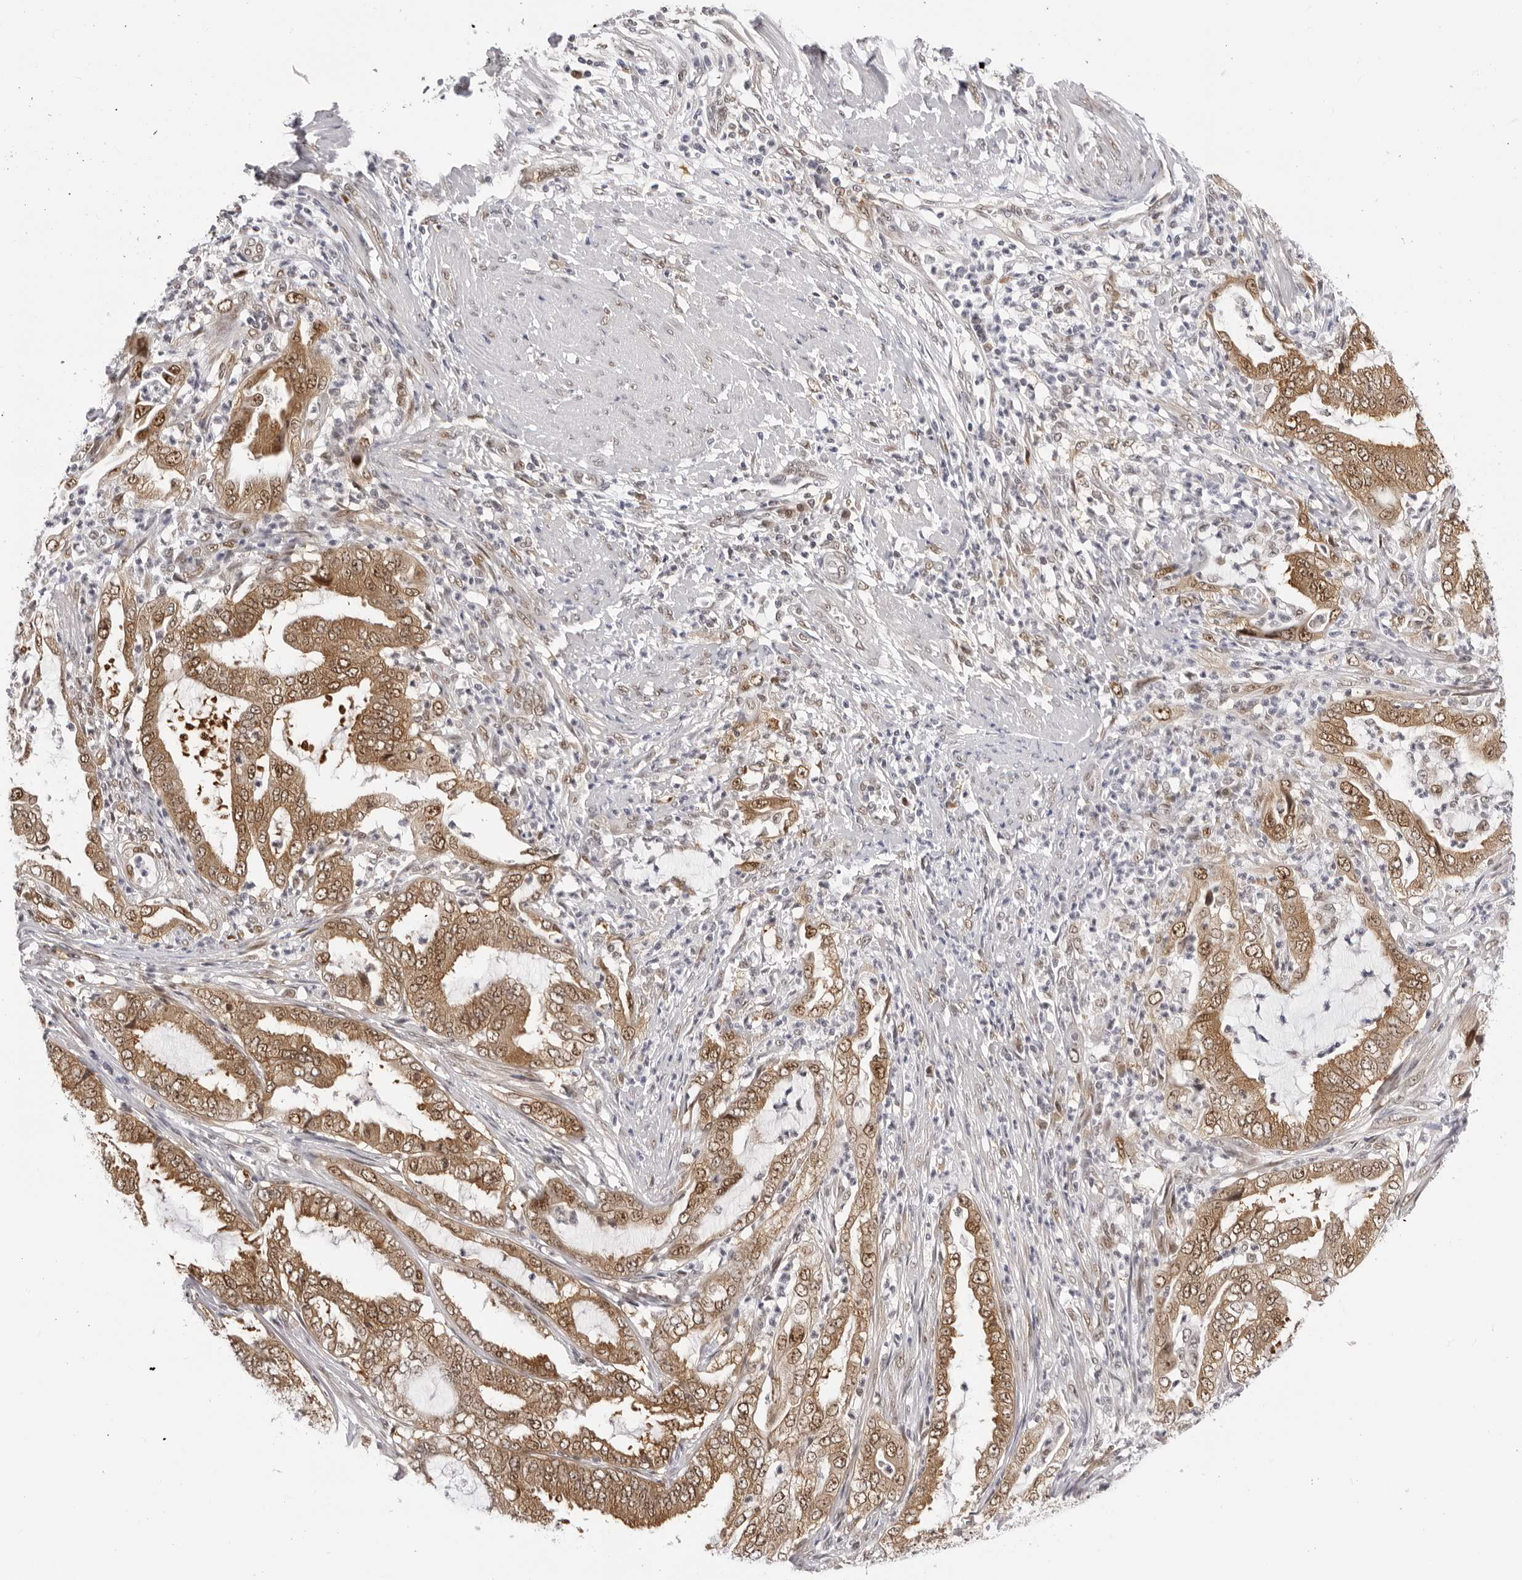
{"staining": {"intensity": "moderate", "quantity": ">75%", "location": "cytoplasmic/membranous,nuclear"}, "tissue": "endometrial cancer", "cell_type": "Tumor cells", "image_type": "cancer", "snomed": [{"axis": "morphology", "description": "Adenocarcinoma, NOS"}, {"axis": "topography", "description": "Endometrium"}], "caption": "The micrograph exhibits staining of adenocarcinoma (endometrial), revealing moderate cytoplasmic/membranous and nuclear protein expression (brown color) within tumor cells.", "gene": "WDR77", "patient": {"sex": "female", "age": 51}}